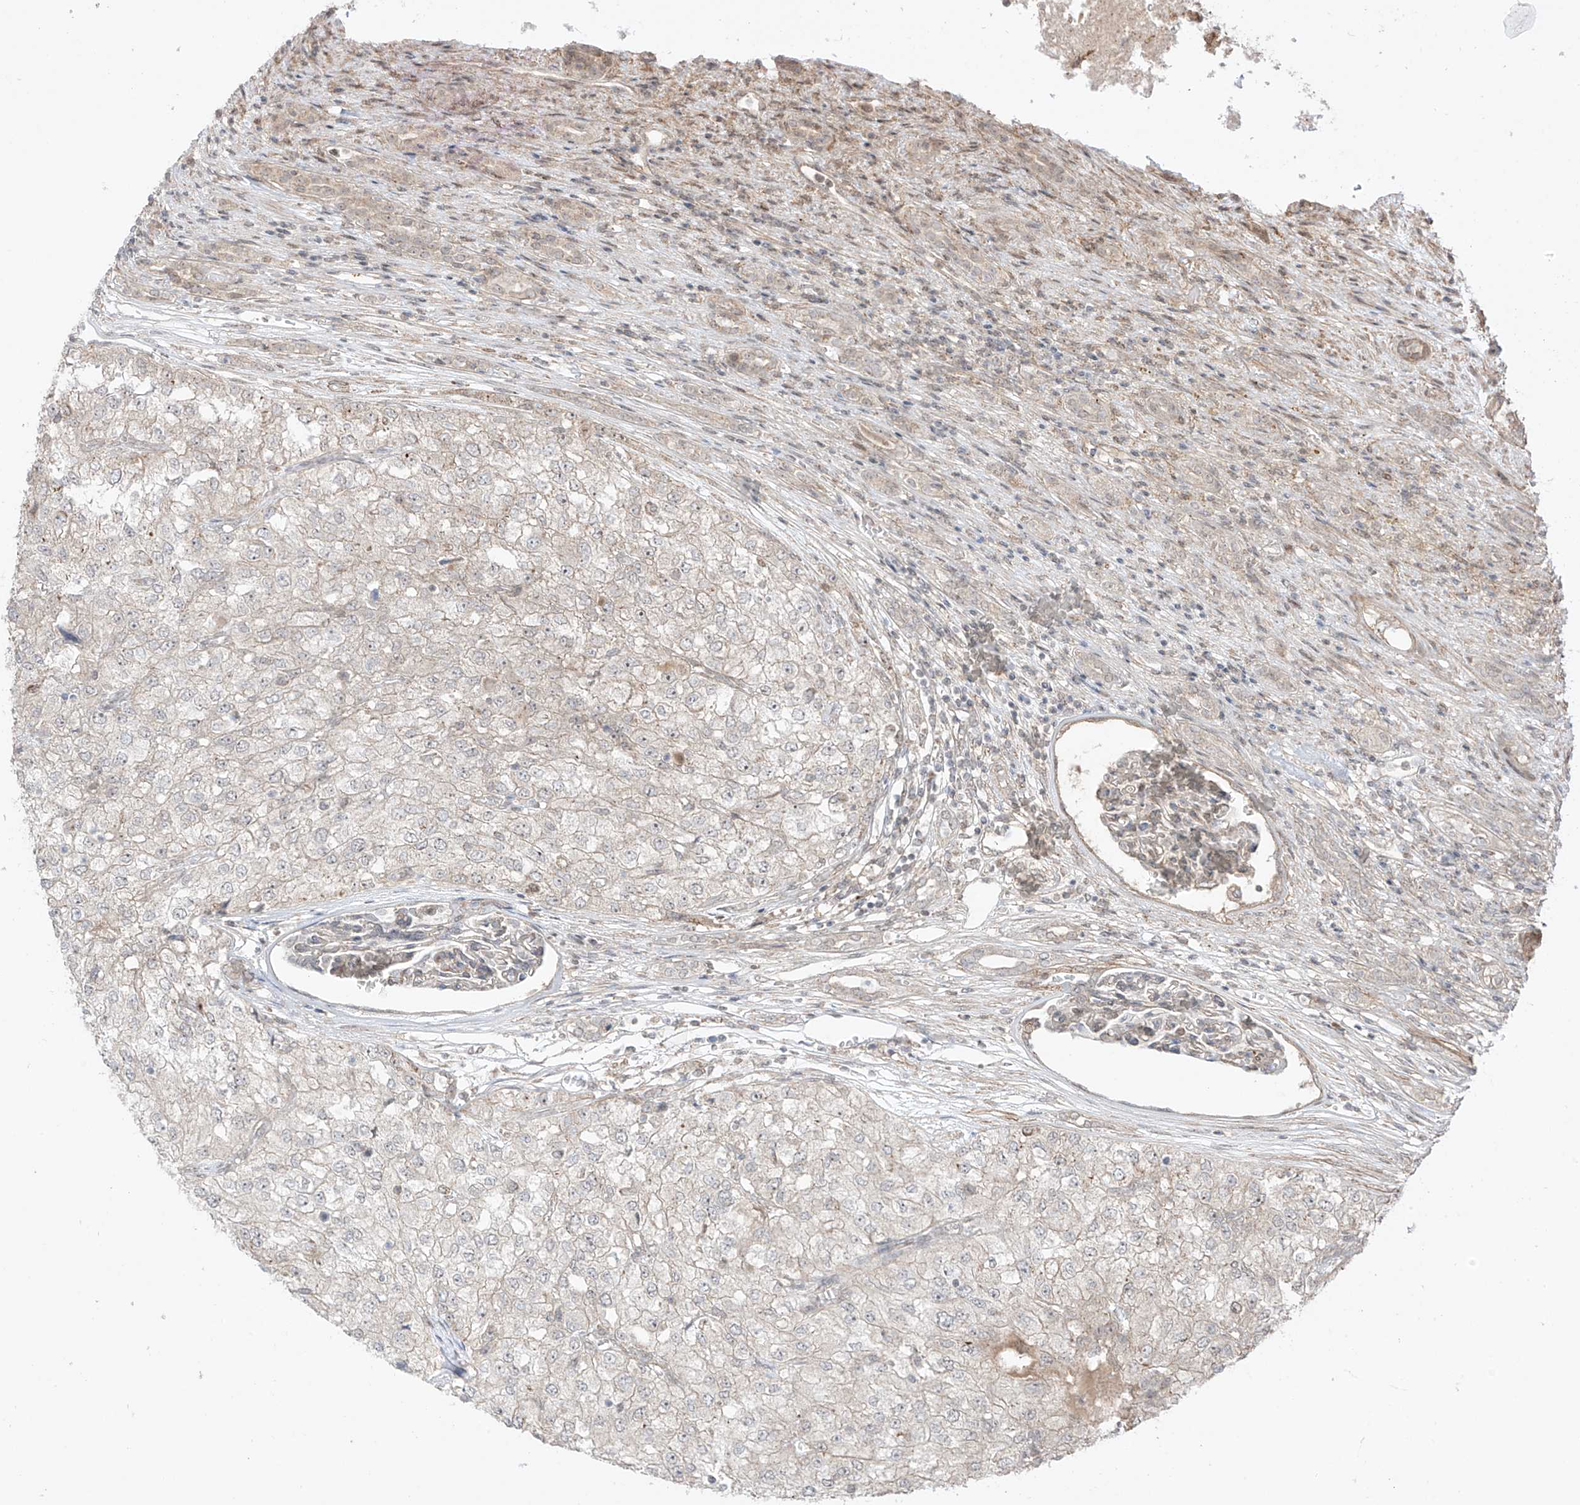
{"staining": {"intensity": "negative", "quantity": "none", "location": "none"}, "tissue": "renal cancer", "cell_type": "Tumor cells", "image_type": "cancer", "snomed": [{"axis": "morphology", "description": "Adenocarcinoma, NOS"}, {"axis": "topography", "description": "Kidney"}], "caption": "Tumor cells show no significant positivity in renal cancer (adenocarcinoma). Brightfield microscopy of IHC stained with DAB (3,3'-diaminobenzidine) (brown) and hematoxylin (blue), captured at high magnification.", "gene": "ABCD1", "patient": {"sex": "female", "age": 54}}